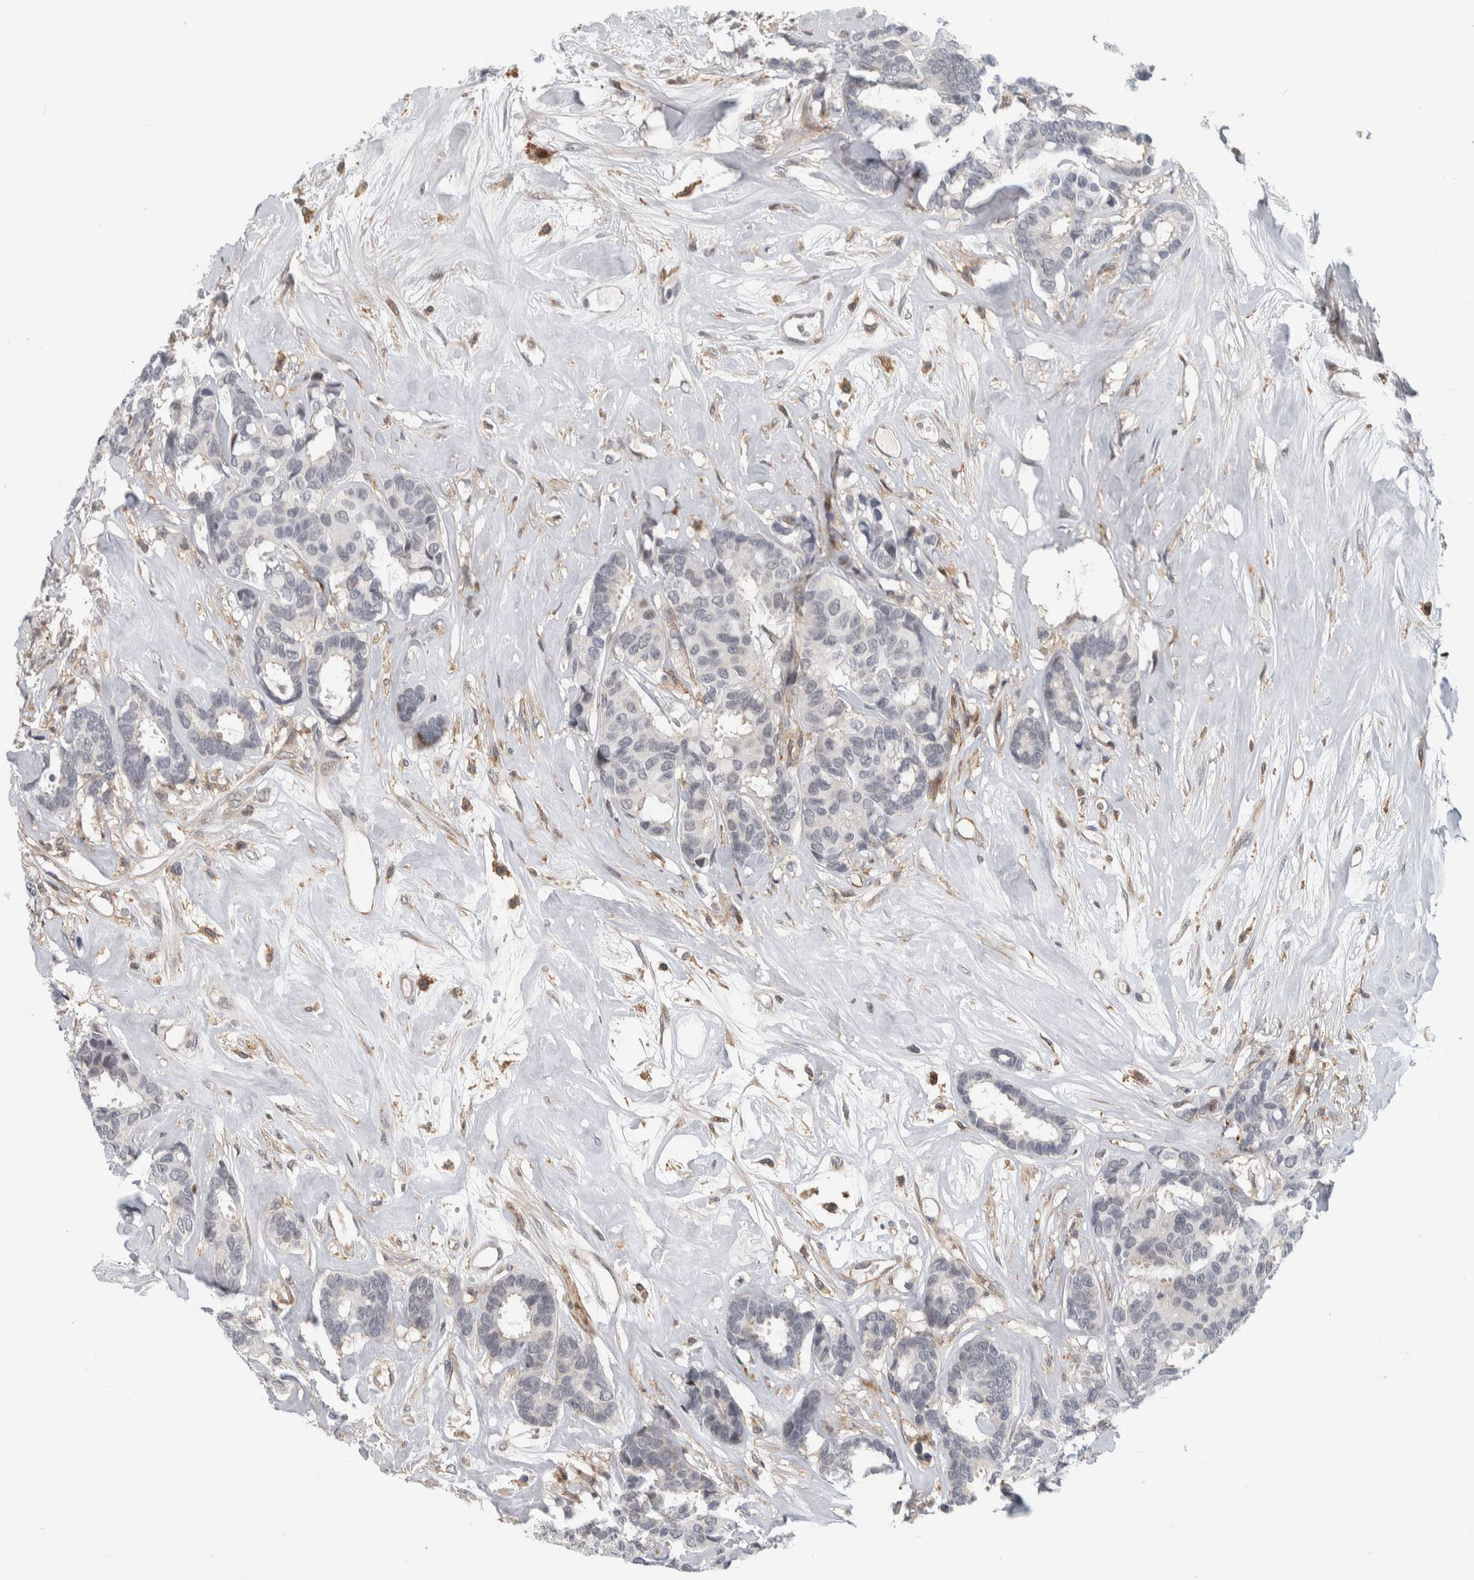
{"staining": {"intensity": "negative", "quantity": "none", "location": "none"}, "tissue": "breast cancer", "cell_type": "Tumor cells", "image_type": "cancer", "snomed": [{"axis": "morphology", "description": "Duct carcinoma"}, {"axis": "topography", "description": "Breast"}], "caption": "Tumor cells show no significant protein staining in breast cancer (infiltrating ductal carcinoma).", "gene": "MSL1", "patient": {"sex": "female", "age": 87}}